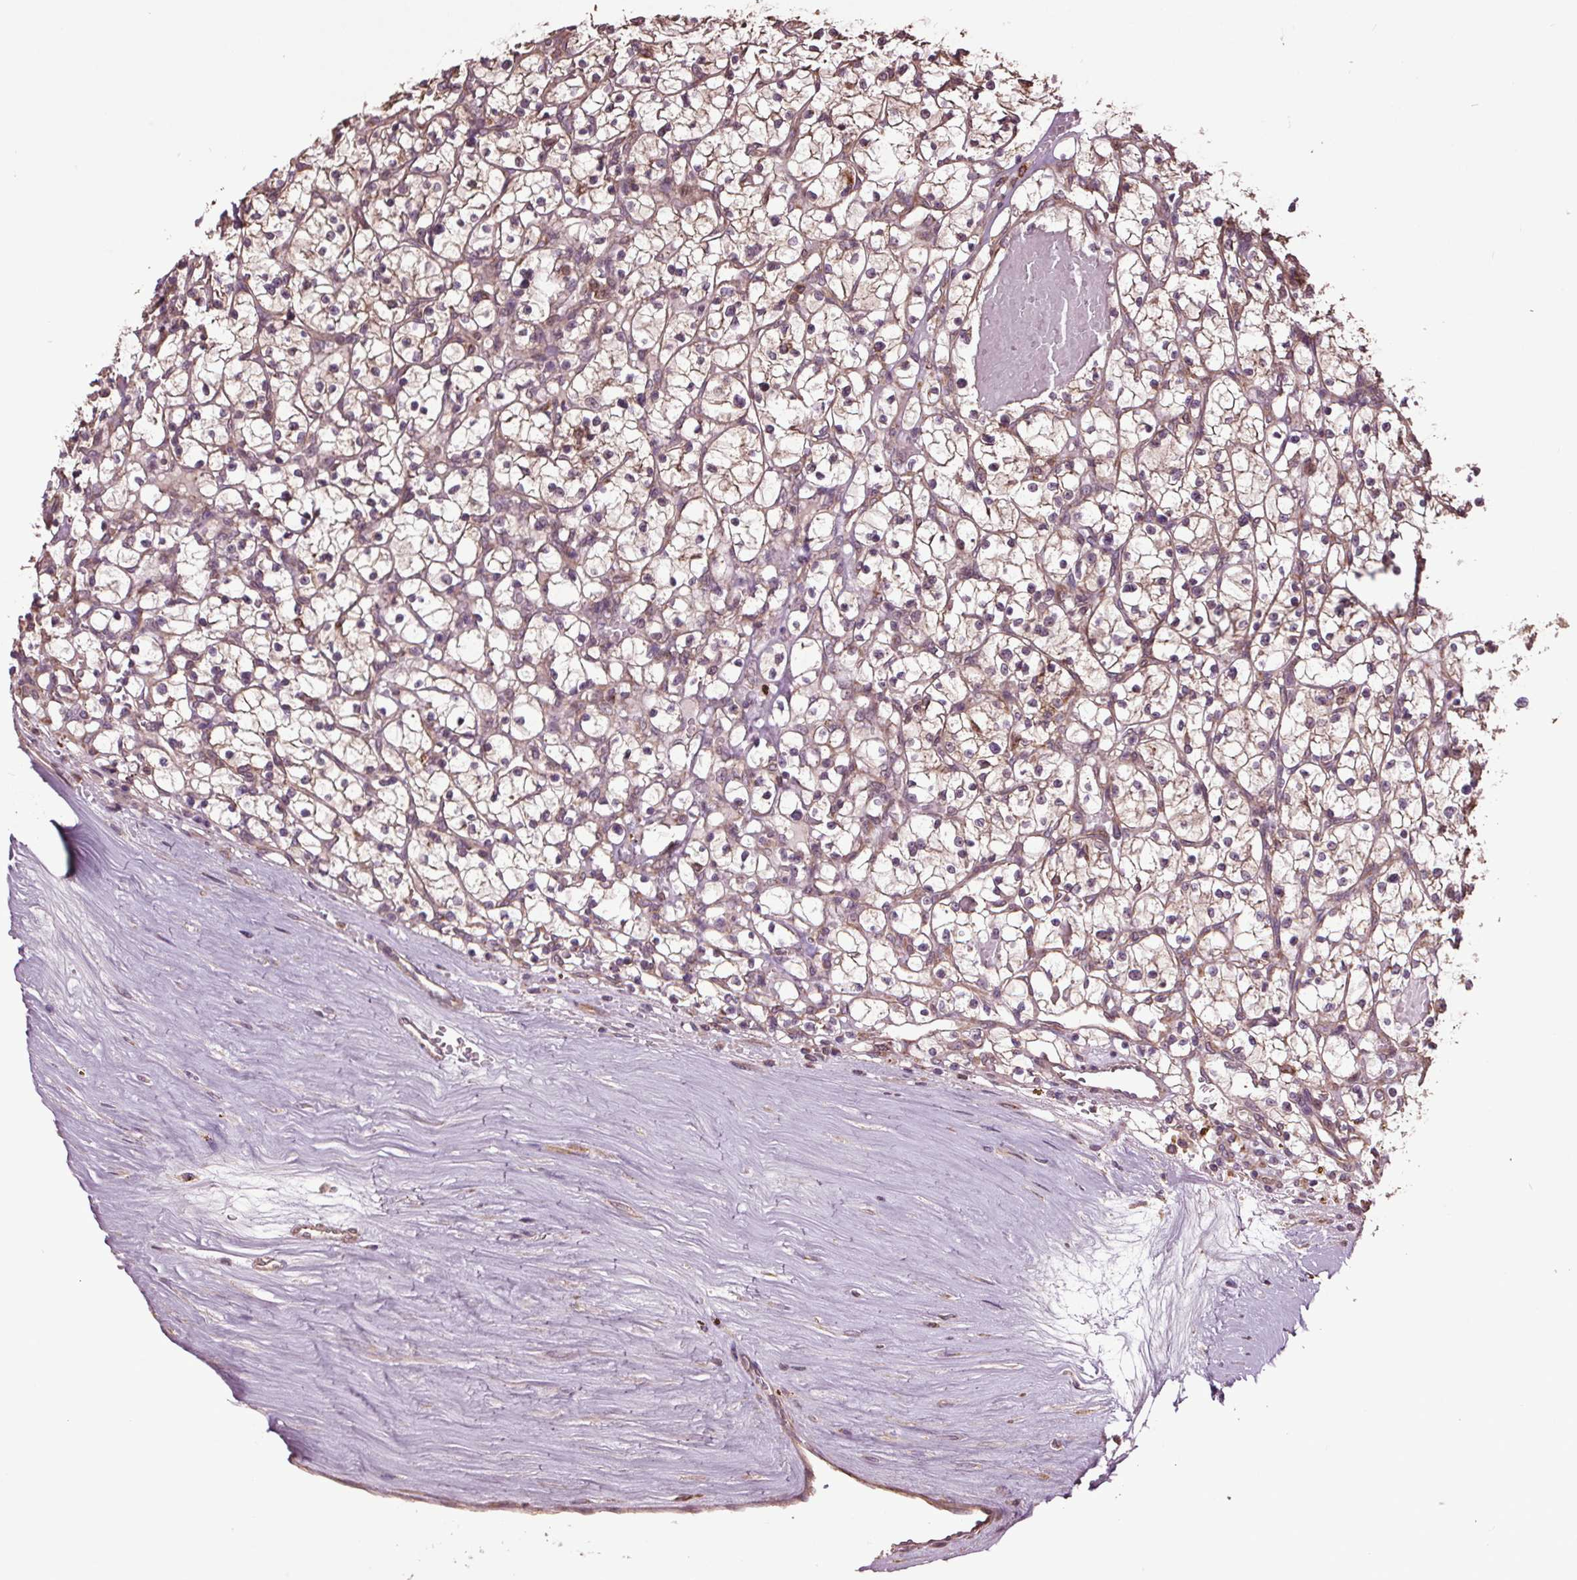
{"staining": {"intensity": "weak", "quantity": "25%-75%", "location": "cytoplasmic/membranous"}, "tissue": "renal cancer", "cell_type": "Tumor cells", "image_type": "cancer", "snomed": [{"axis": "morphology", "description": "Adenocarcinoma, NOS"}, {"axis": "topography", "description": "Kidney"}], "caption": "Renal cancer stained for a protein shows weak cytoplasmic/membranous positivity in tumor cells.", "gene": "RNPEP", "patient": {"sex": "female", "age": 64}}